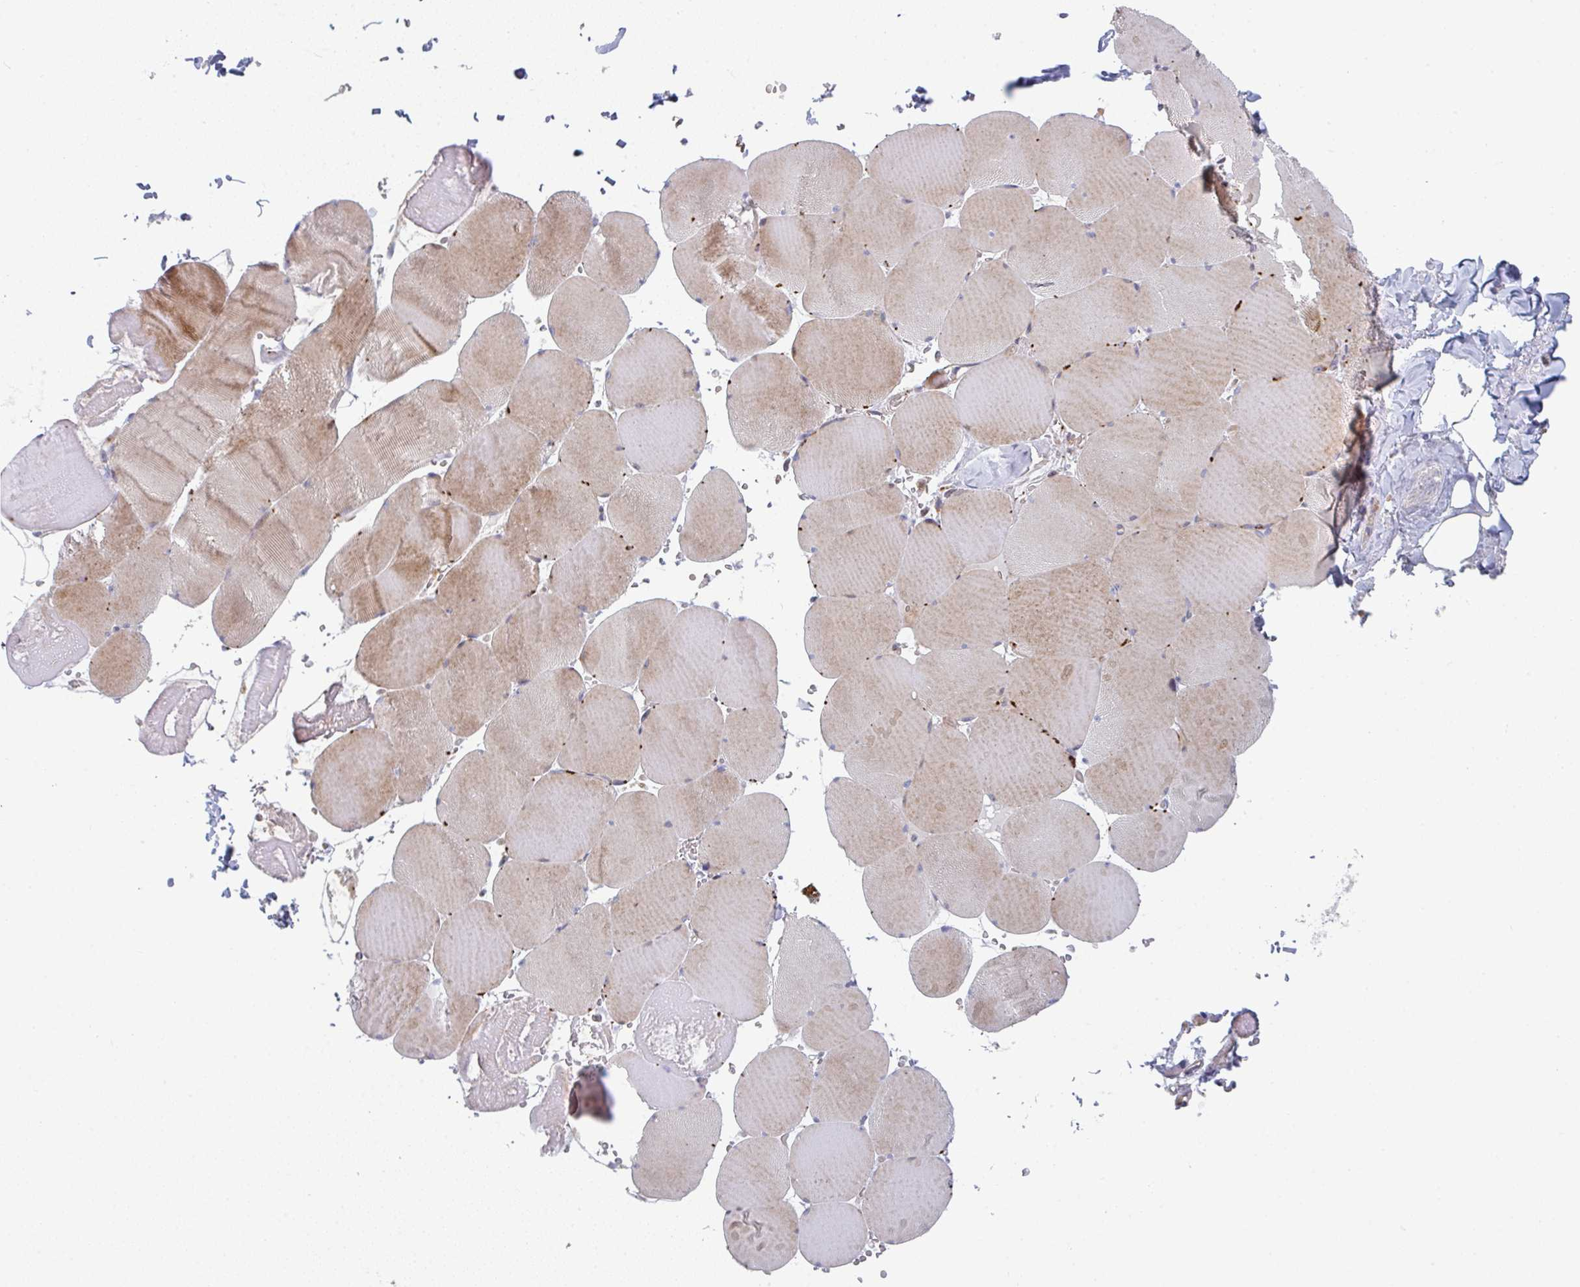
{"staining": {"intensity": "moderate", "quantity": ">75%", "location": "cytoplasmic/membranous"}, "tissue": "skeletal muscle", "cell_type": "Myocytes", "image_type": "normal", "snomed": [{"axis": "morphology", "description": "Normal tissue, NOS"}, {"axis": "topography", "description": "Skeletal muscle"}, {"axis": "topography", "description": "Head-Neck"}], "caption": "Brown immunohistochemical staining in unremarkable skeletal muscle exhibits moderate cytoplasmic/membranous expression in about >75% of myocytes.", "gene": "ZNF644", "patient": {"sex": "male", "age": 66}}